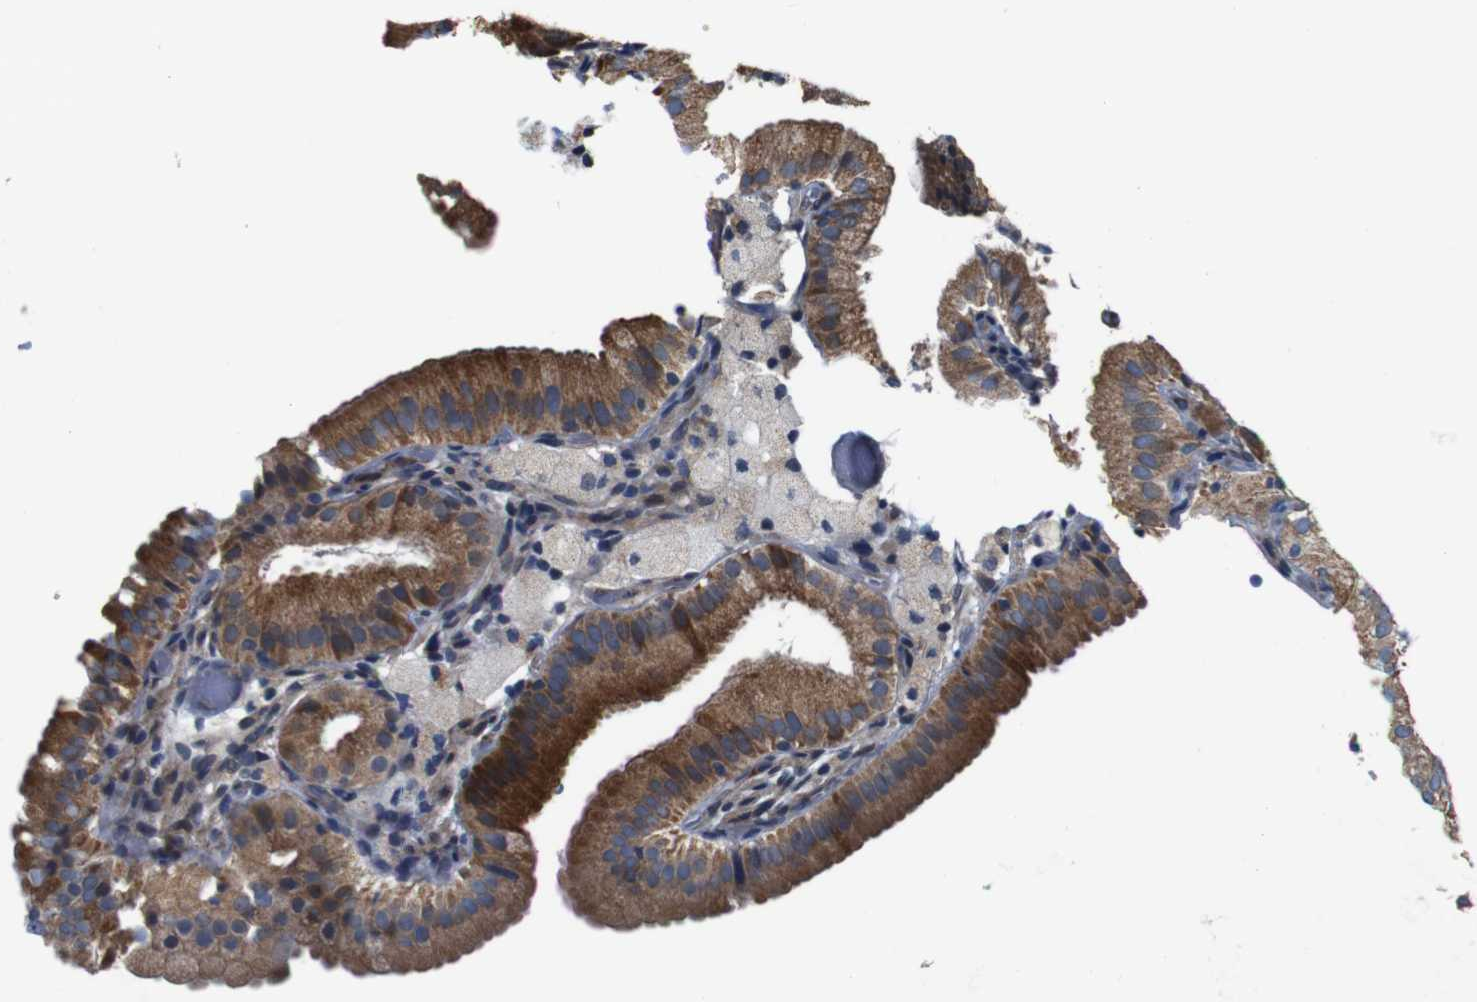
{"staining": {"intensity": "moderate", "quantity": ">75%", "location": "cytoplasmic/membranous"}, "tissue": "gallbladder", "cell_type": "Glandular cells", "image_type": "normal", "snomed": [{"axis": "morphology", "description": "Normal tissue, NOS"}, {"axis": "topography", "description": "Gallbladder"}], "caption": "Brown immunohistochemical staining in unremarkable gallbladder shows moderate cytoplasmic/membranous expression in about >75% of glandular cells.", "gene": "GGT7", "patient": {"sex": "male", "age": 54}}